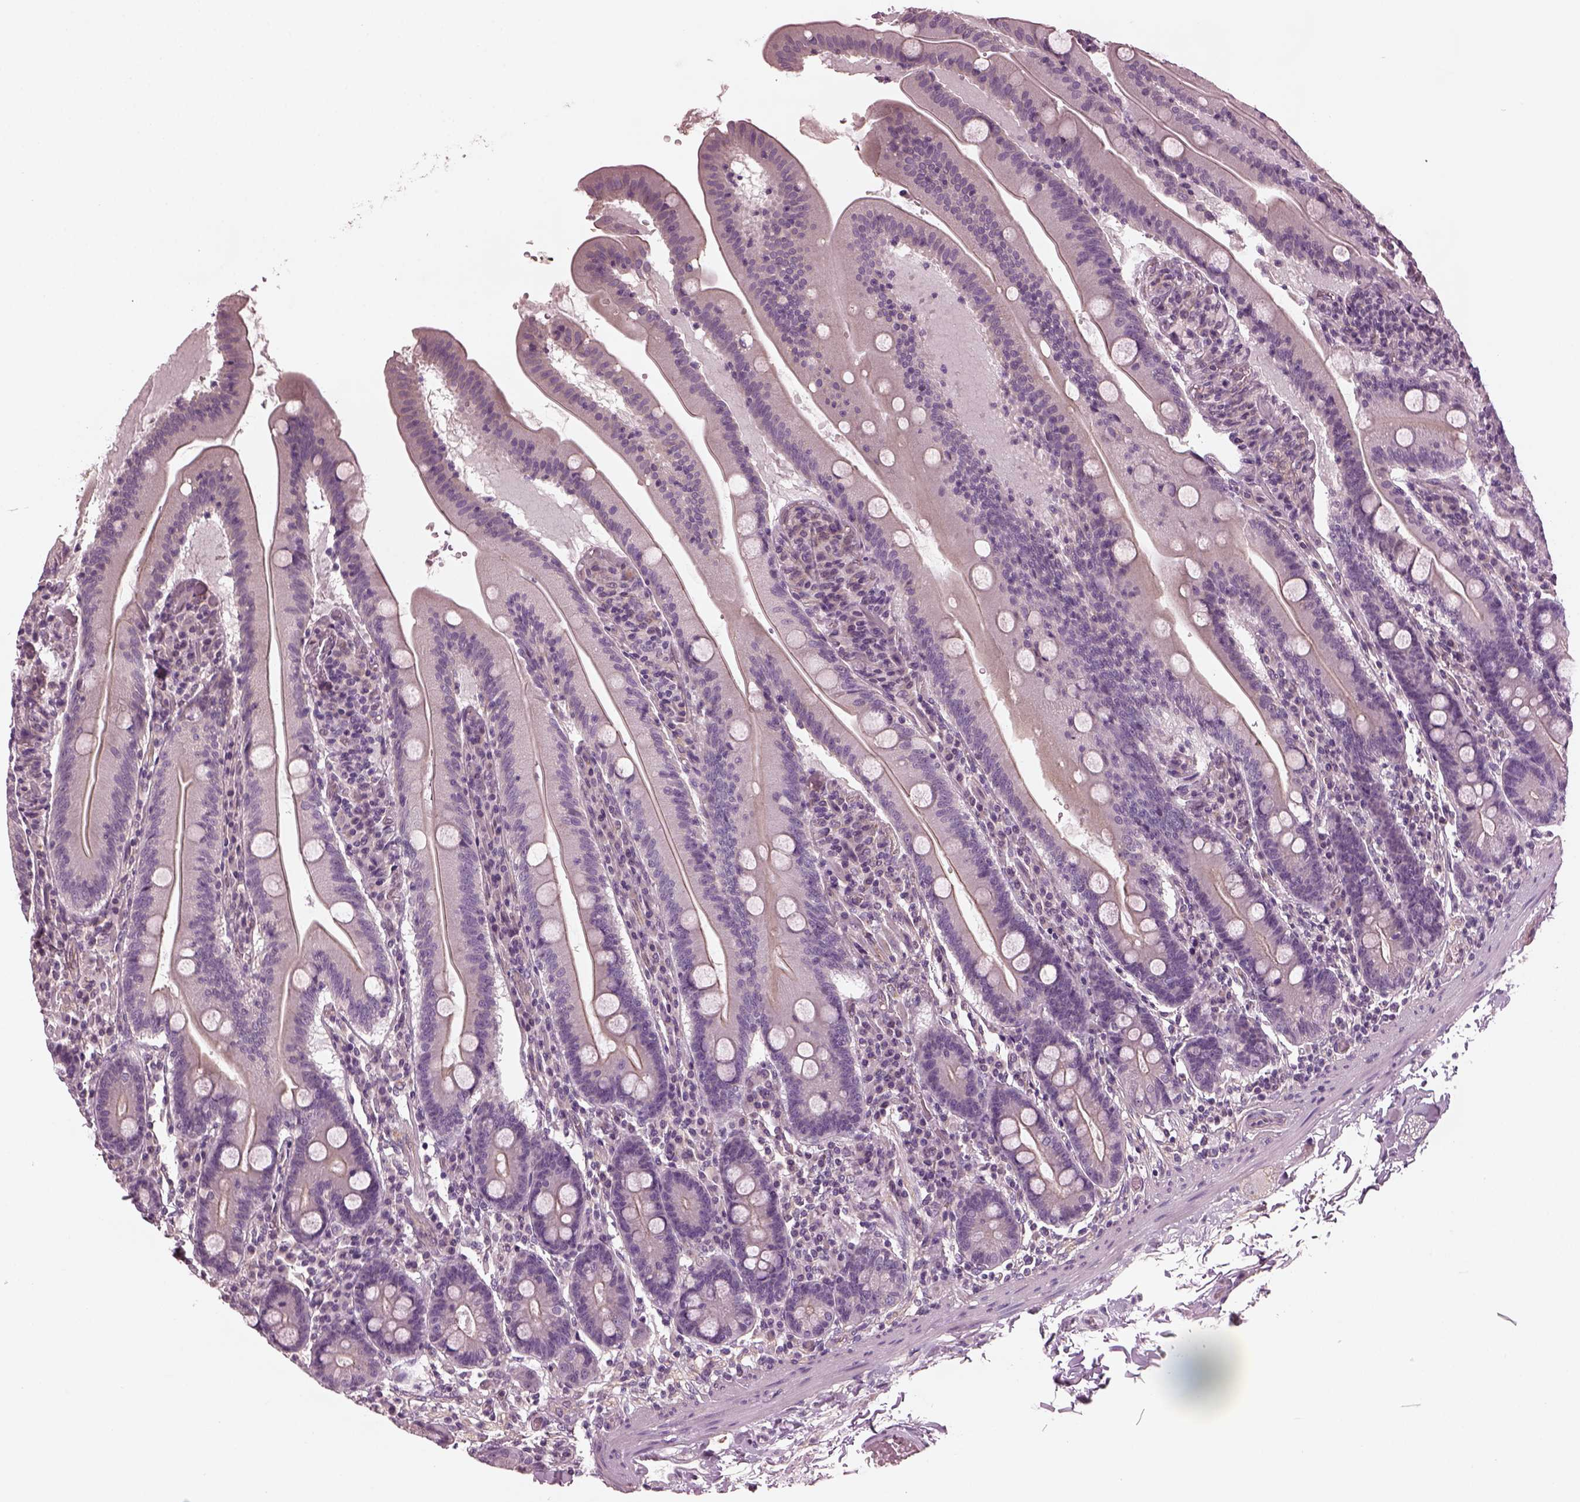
{"staining": {"intensity": "negative", "quantity": "none", "location": "none"}, "tissue": "small intestine", "cell_type": "Glandular cells", "image_type": "normal", "snomed": [{"axis": "morphology", "description": "Normal tissue, NOS"}, {"axis": "topography", "description": "Small intestine"}], "caption": "Protein analysis of unremarkable small intestine exhibits no significant positivity in glandular cells.", "gene": "ODAD1", "patient": {"sex": "male", "age": 37}}